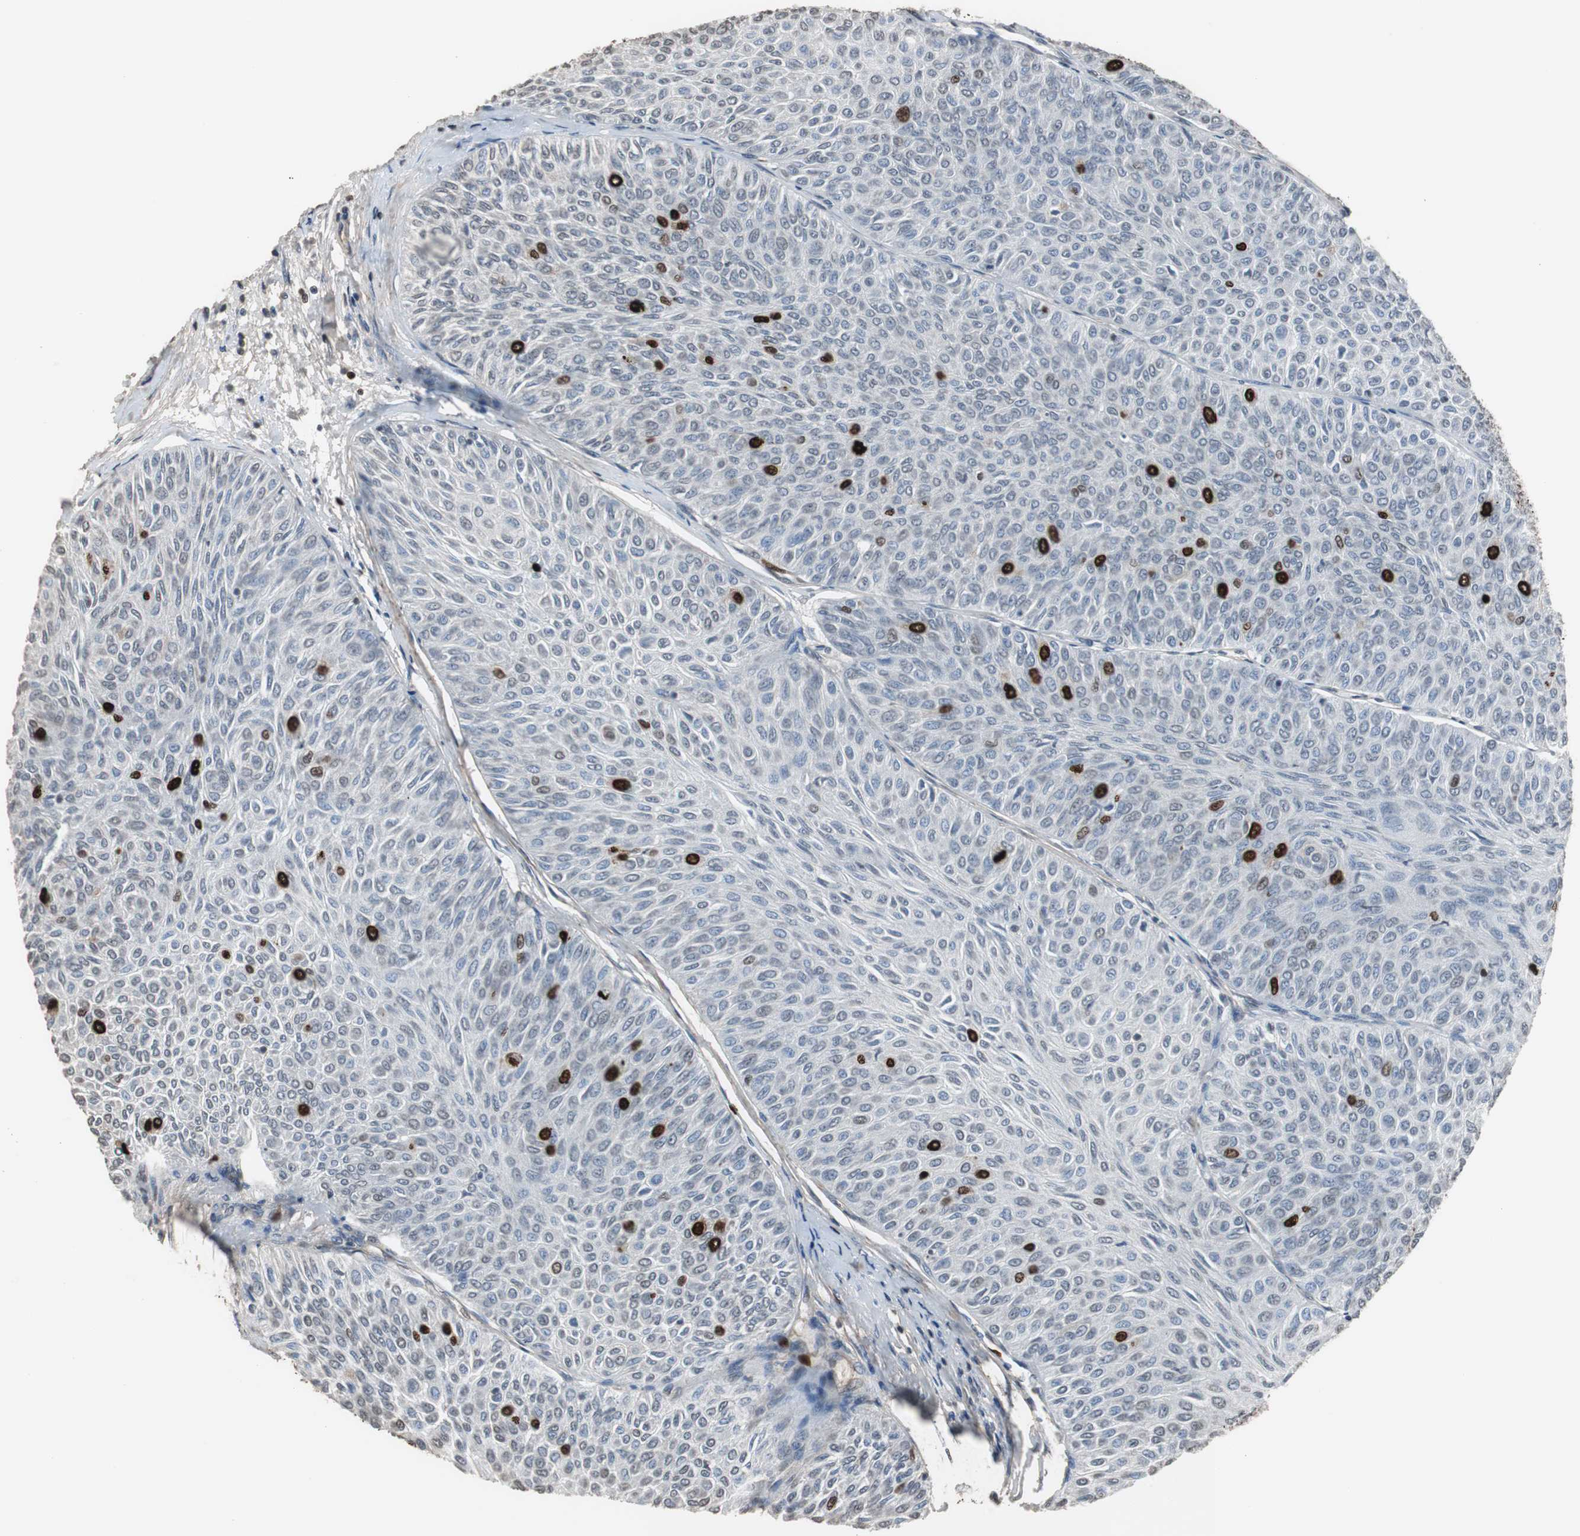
{"staining": {"intensity": "strong", "quantity": "<25%", "location": "nuclear"}, "tissue": "urothelial cancer", "cell_type": "Tumor cells", "image_type": "cancer", "snomed": [{"axis": "morphology", "description": "Urothelial carcinoma, Low grade"}, {"axis": "topography", "description": "Urinary bladder"}], "caption": "Immunohistochemistry image of urothelial carcinoma (low-grade) stained for a protein (brown), which shows medium levels of strong nuclear positivity in about <25% of tumor cells.", "gene": "TOP2A", "patient": {"sex": "male", "age": 78}}